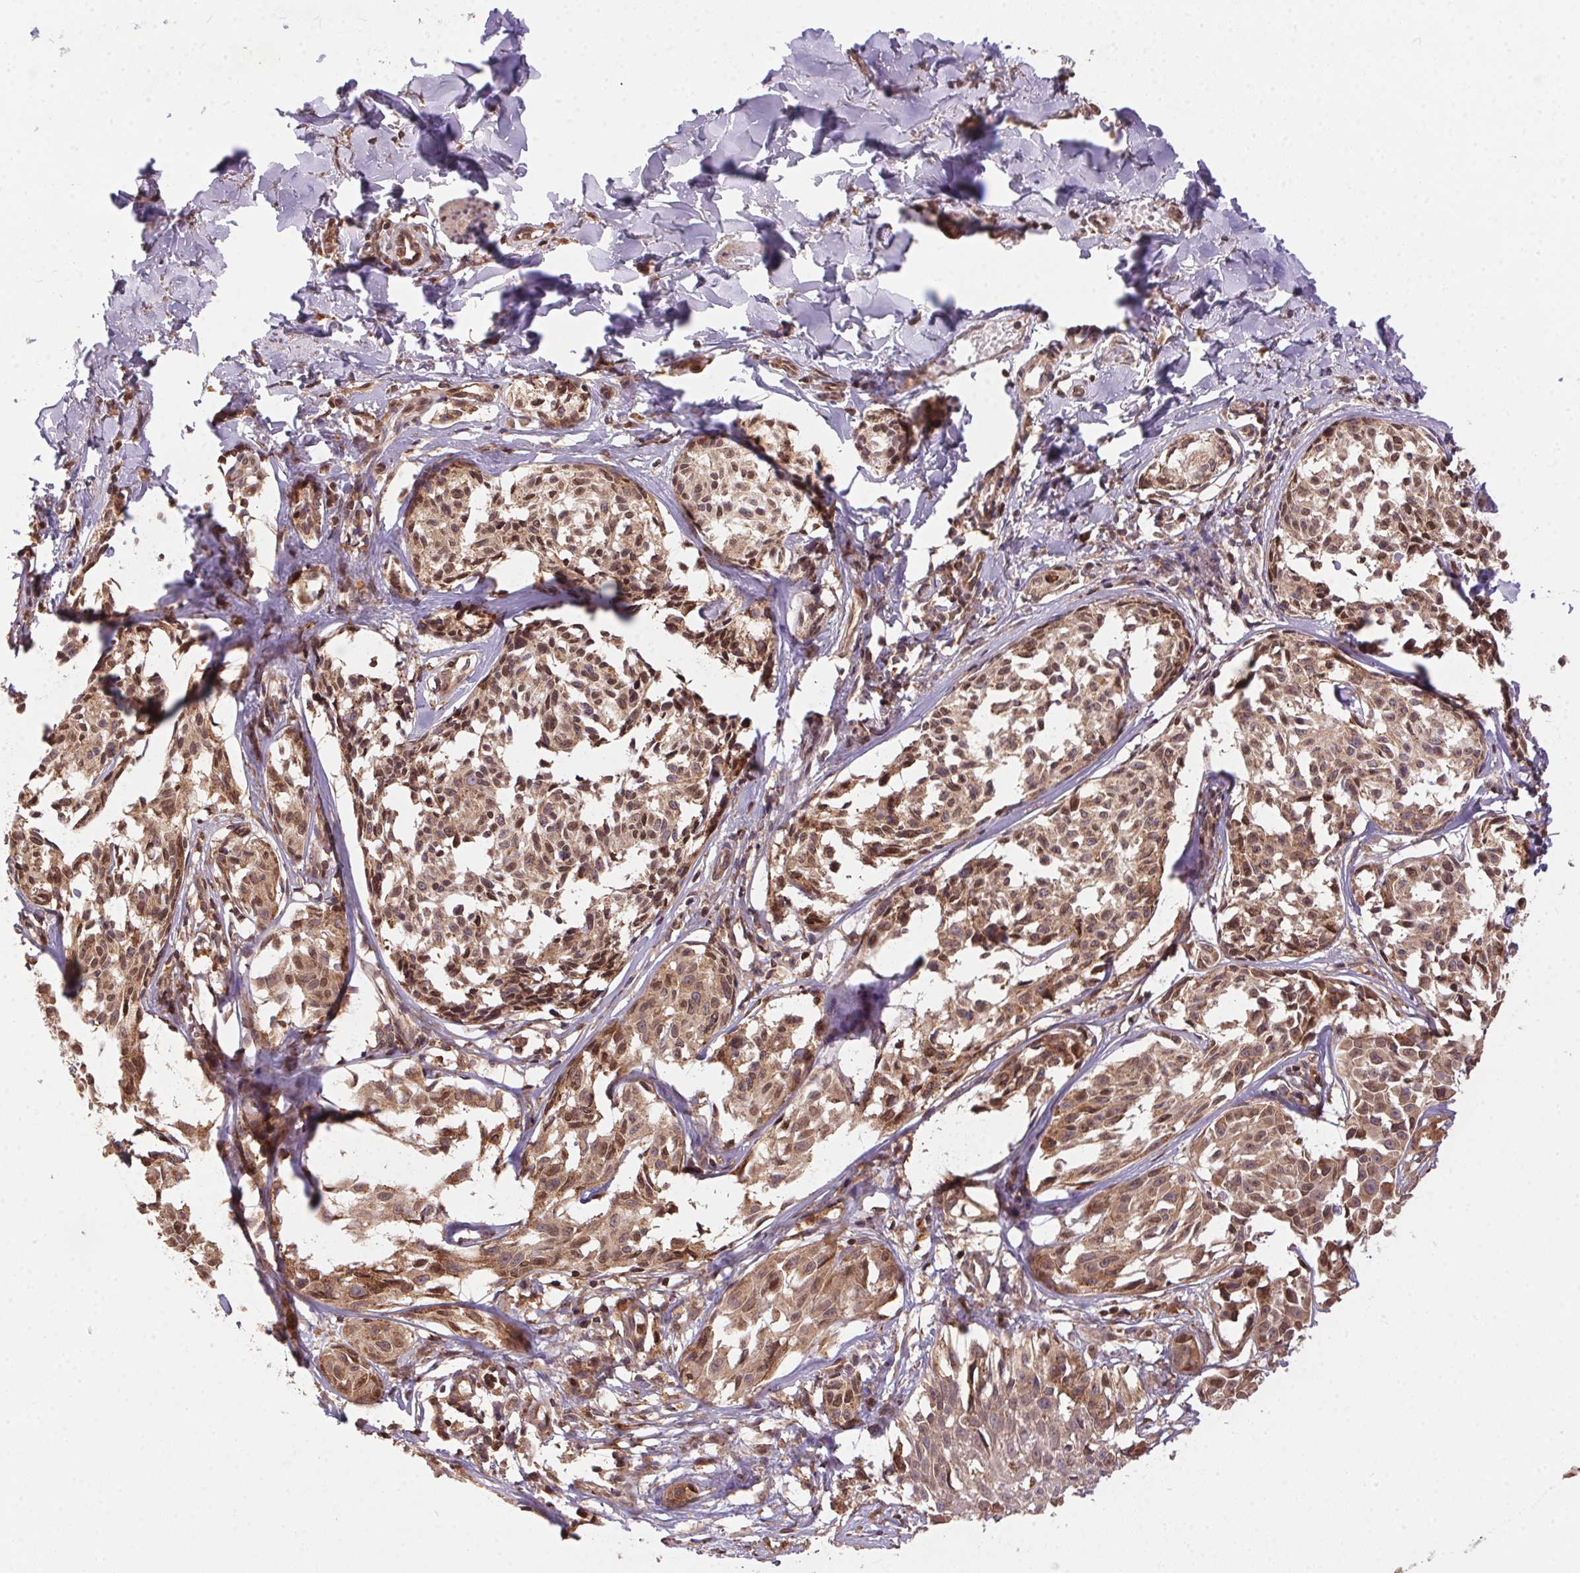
{"staining": {"intensity": "moderate", "quantity": ">75%", "location": "cytoplasmic/membranous,nuclear"}, "tissue": "melanoma", "cell_type": "Tumor cells", "image_type": "cancer", "snomed": [{"axis": "morphology", "description": "Malignant melanoma, NOS"}, {"axis": "topography", "description": "Skin"}], "caption": "Human malignant melanoma stained with a protein marker demonstrates moderate staining in tumor cells.", "gene": "MEX3D", "patient": {"sex": "male", "age": 51}}